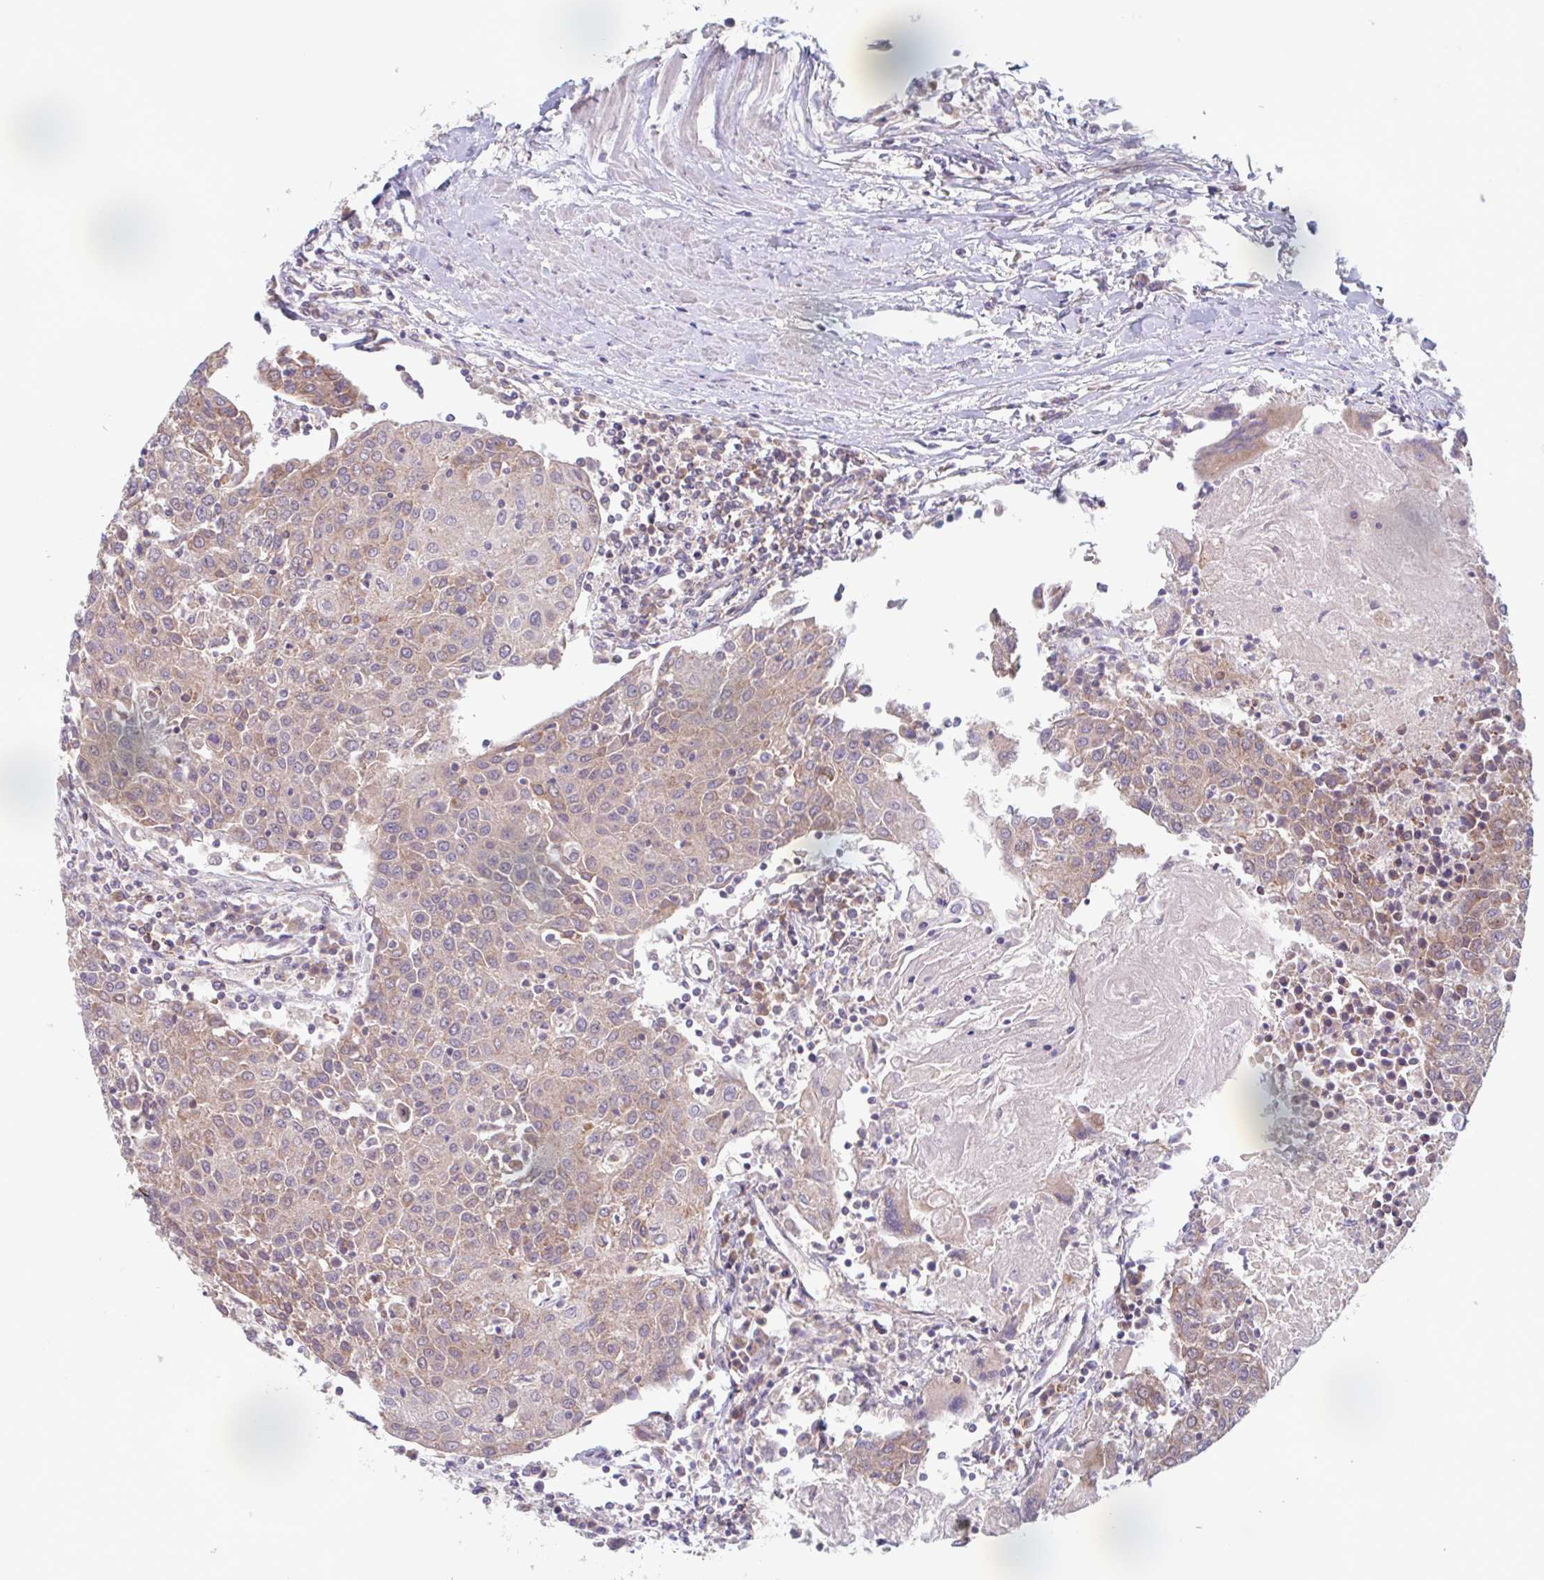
{"staining": {"intensity": "moderate", "quantity": "25%-75%", "location": "cytoplasmic/membranous"}, "tissue": "urothelial cancer", "cell_type": "Tumor cells", "image_type": "cancer", "snomed": [{"axis": "morphology", "description": "Urothelial carcinoma, High grade"}, {"axis": "topography", "description": "Urinary bladder"}], "caption": "Tumor cells exhibit moderate cytoplasmic/membranous expression in about 25%-75% of cells in urothelial carcinoma (high-grade). Nuclei are stained in blue.", "gene": "SURF1", "patient": {"sex": "female", "age": 85}}